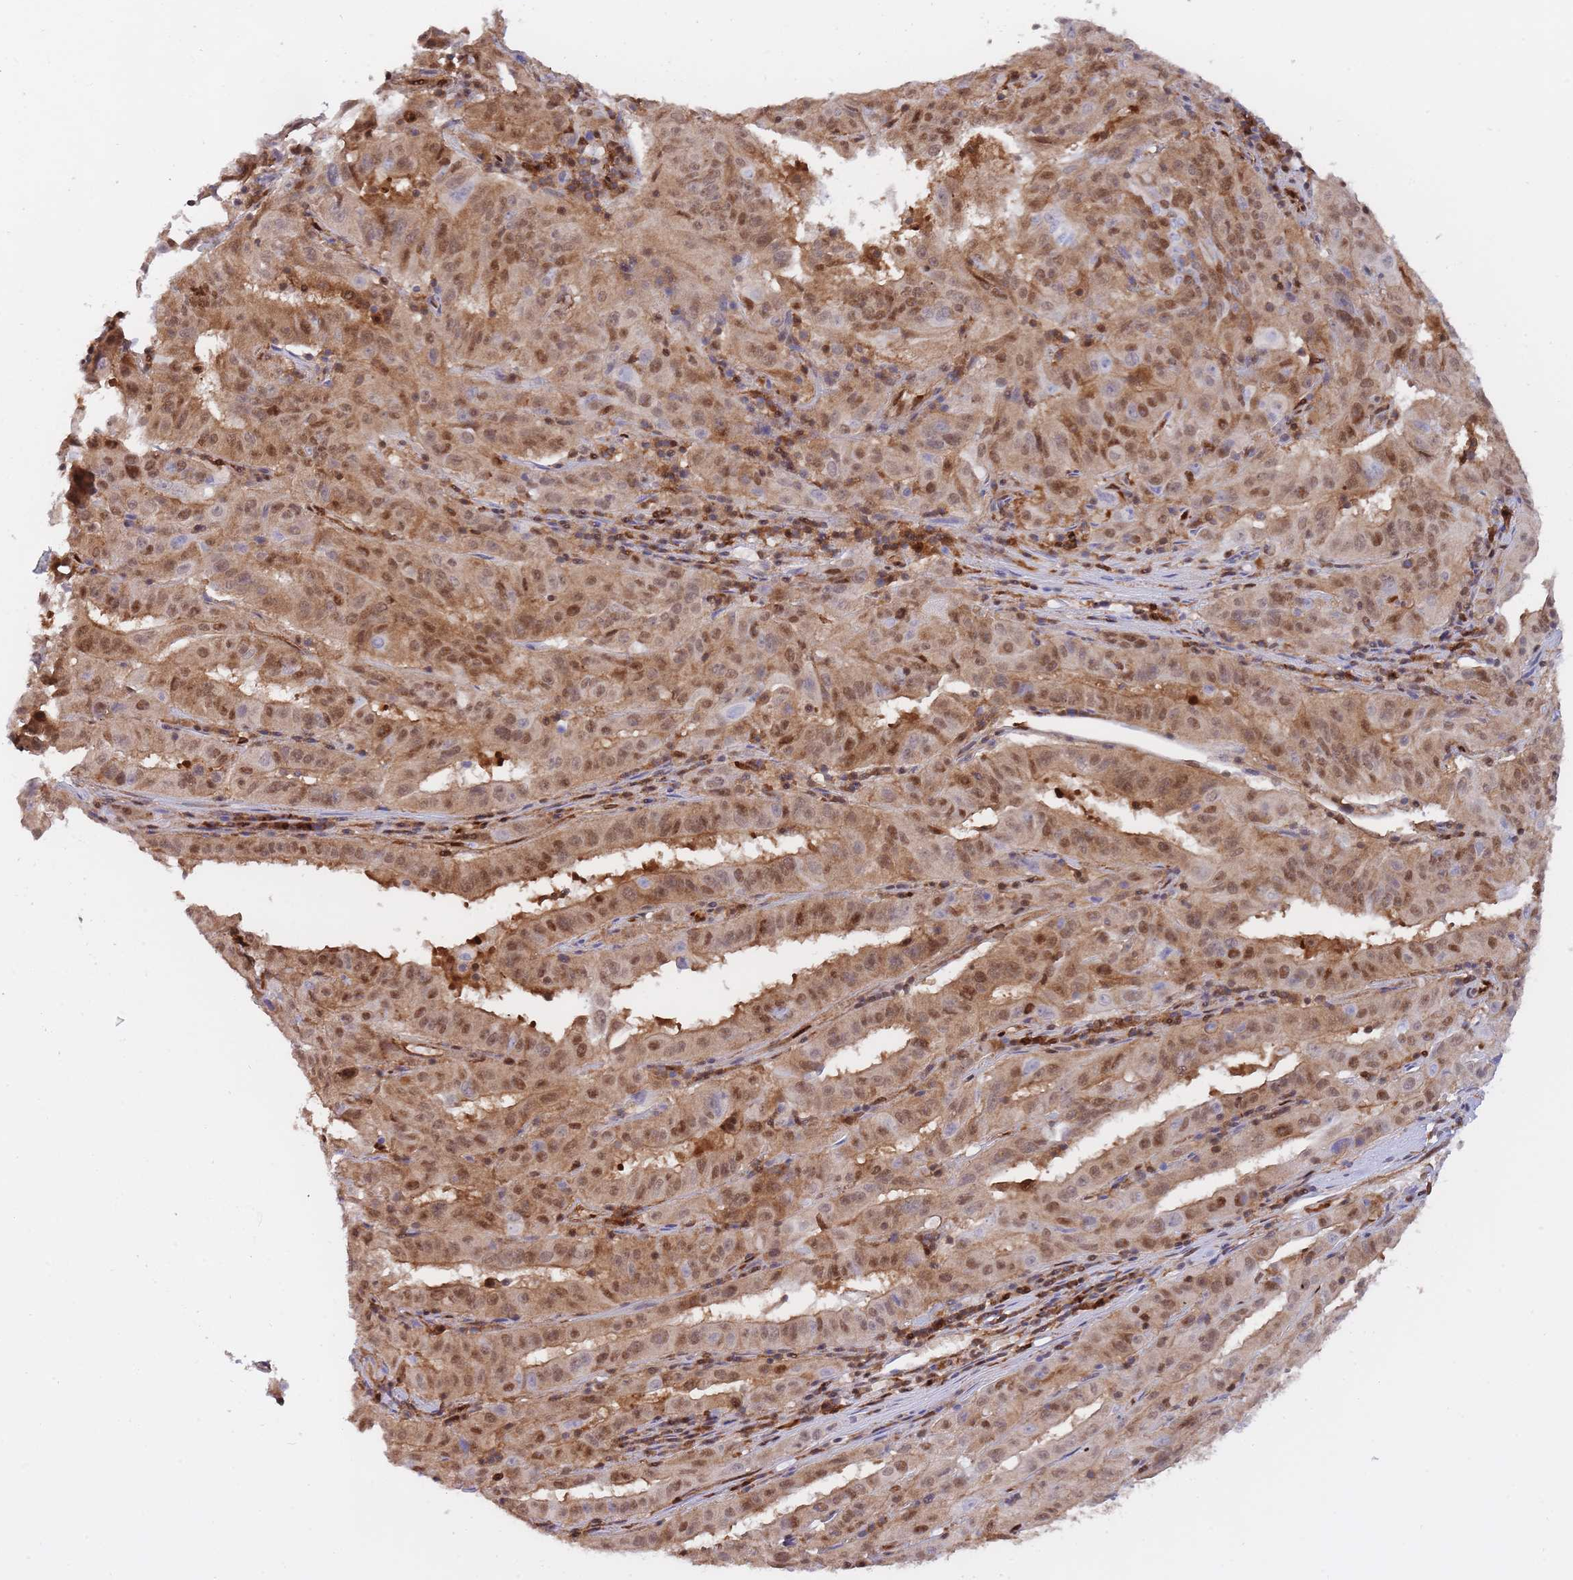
{"staining": {"intensity": "moderate", "quantity": ">75%", "location": "cytoplasmic/membranous,nuclear"}, "tissue": "pancreatic cancer", "cell_type": "Tumor cells", "image_type": "cancer", "snomed": [{"axis": "morphology", "description": "Adenocarcinoma, NOS"}, {"axis": "topography", "description": "Pancreas"}], "caption": "DAB immunohistochemical staining of pancreatic cancer shows moderate cytoplasmic/membranous and nuclear protein staining in approximately >75% of tumor cells.", "gene": "NSFL1C", "patient": {"sex": "male", "age": 63}}